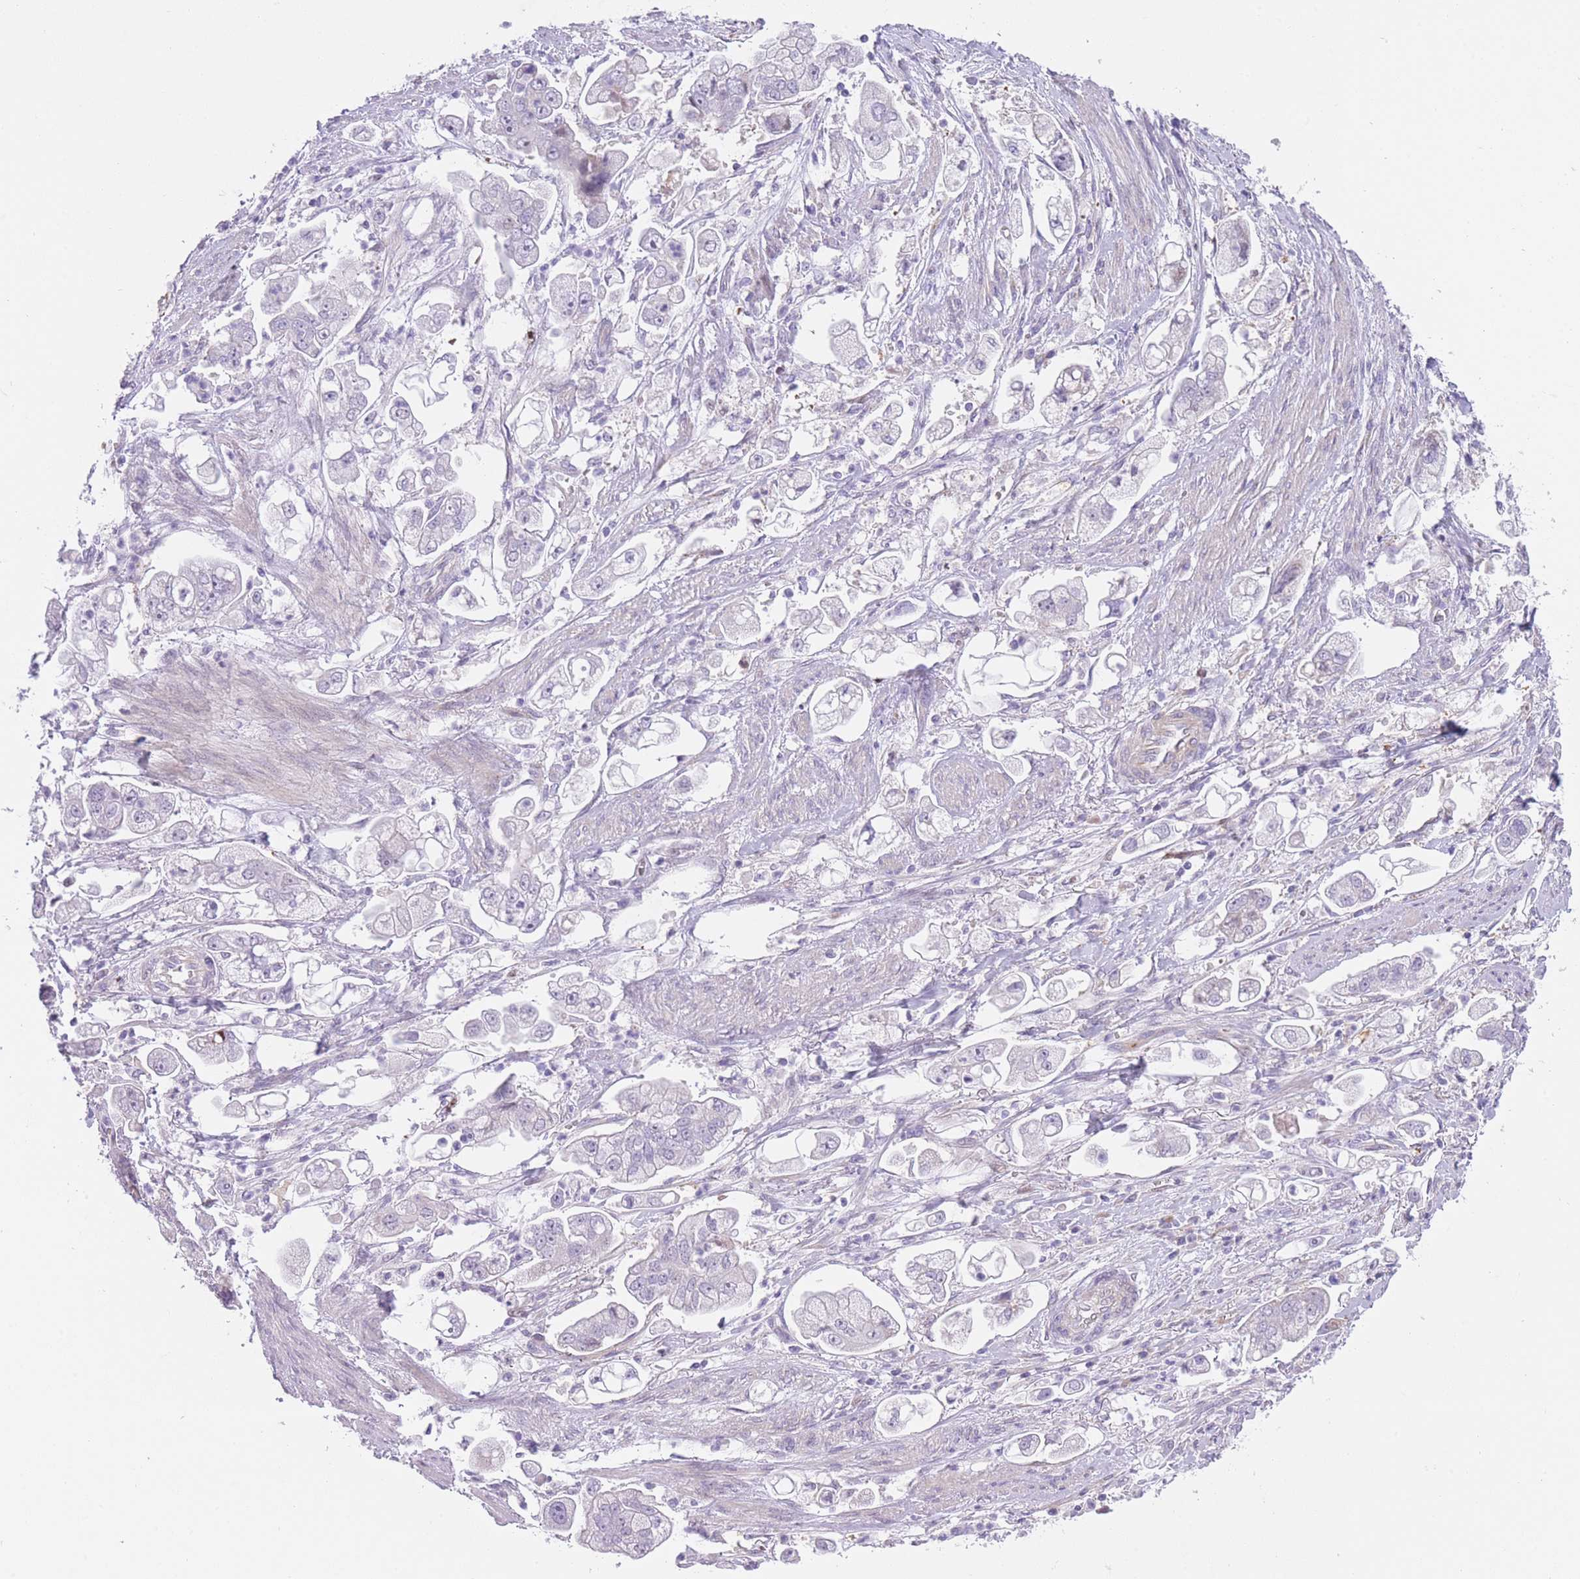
{"staining": {"intensity": "negative", "quantity": "none", "location": "none"}, "tissue": "stomach cancer", "cell_type": "Tumor cells", "image_type": "cancer", "snomed": [{"axis": "morphology", "description": "Adenocarcinoma, NOS"}, {"axis": "topography", "description": "Stomach"}], "caption": "A micrograph of adenocarcinoma (stomach) stained for a protein shows no brown staining in tumor cells.", "gene": "IMPG1", "patient": {"sex": "male", "age": 62}}